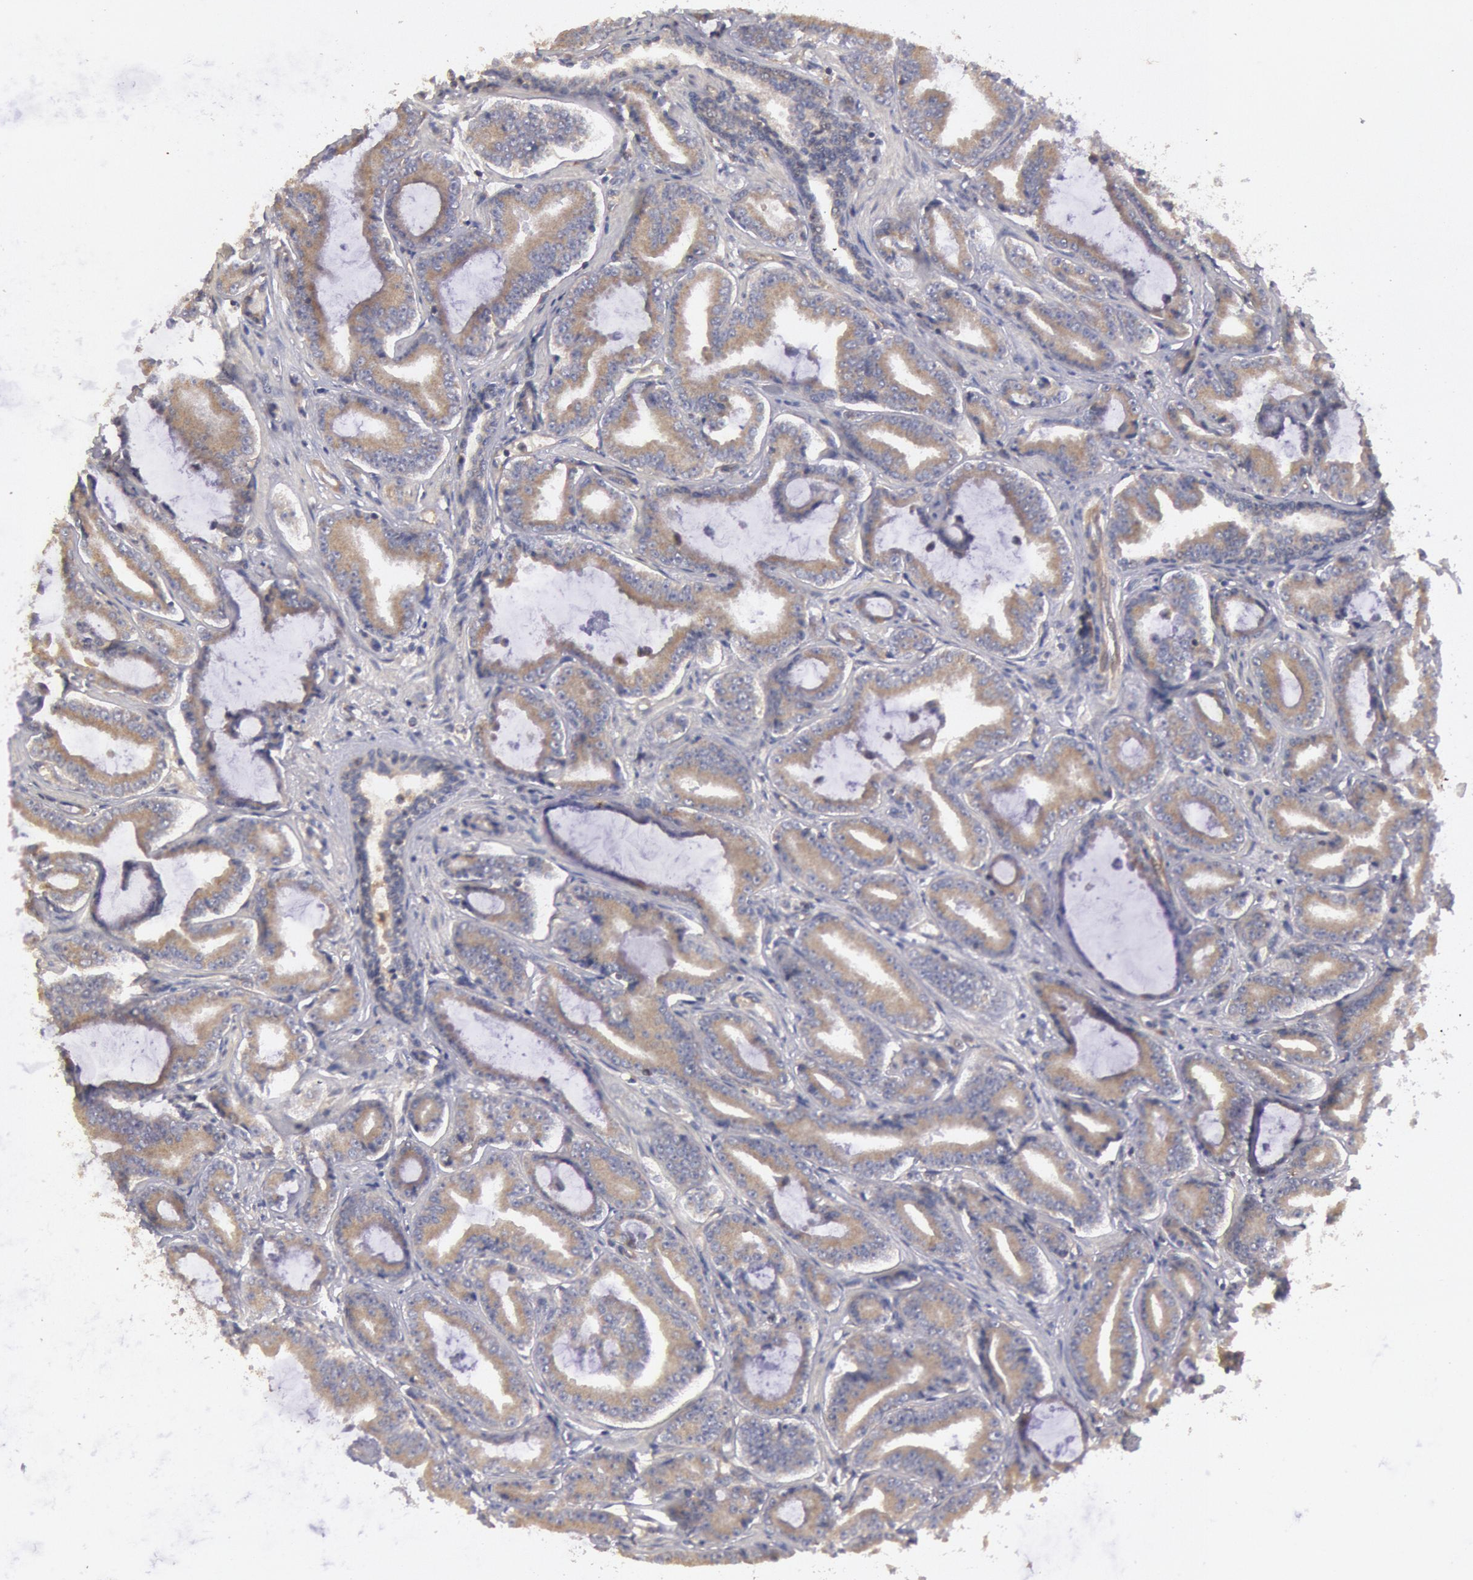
{"staining": {"intensity": "weak", "quantity": ">75%", "location": "cytoplasmic/membranous"}, "tissue": "prostate cancer", "cell_type": "Tumor cells", "image_type": "cancer", "snomed": [{"axis": "morphology", "description": "Adenocarcinoma, Low grade"}, {"axis": "topography", "description": "Prostate"}], "caption": "Prostate cancer stained with a brown dye shows weak cytoplasmic/membranous positive positivity in approximately >75% of tumor cells.", "gene": "PIK3R1", "patient": {"sex": "male", "age": 65}}